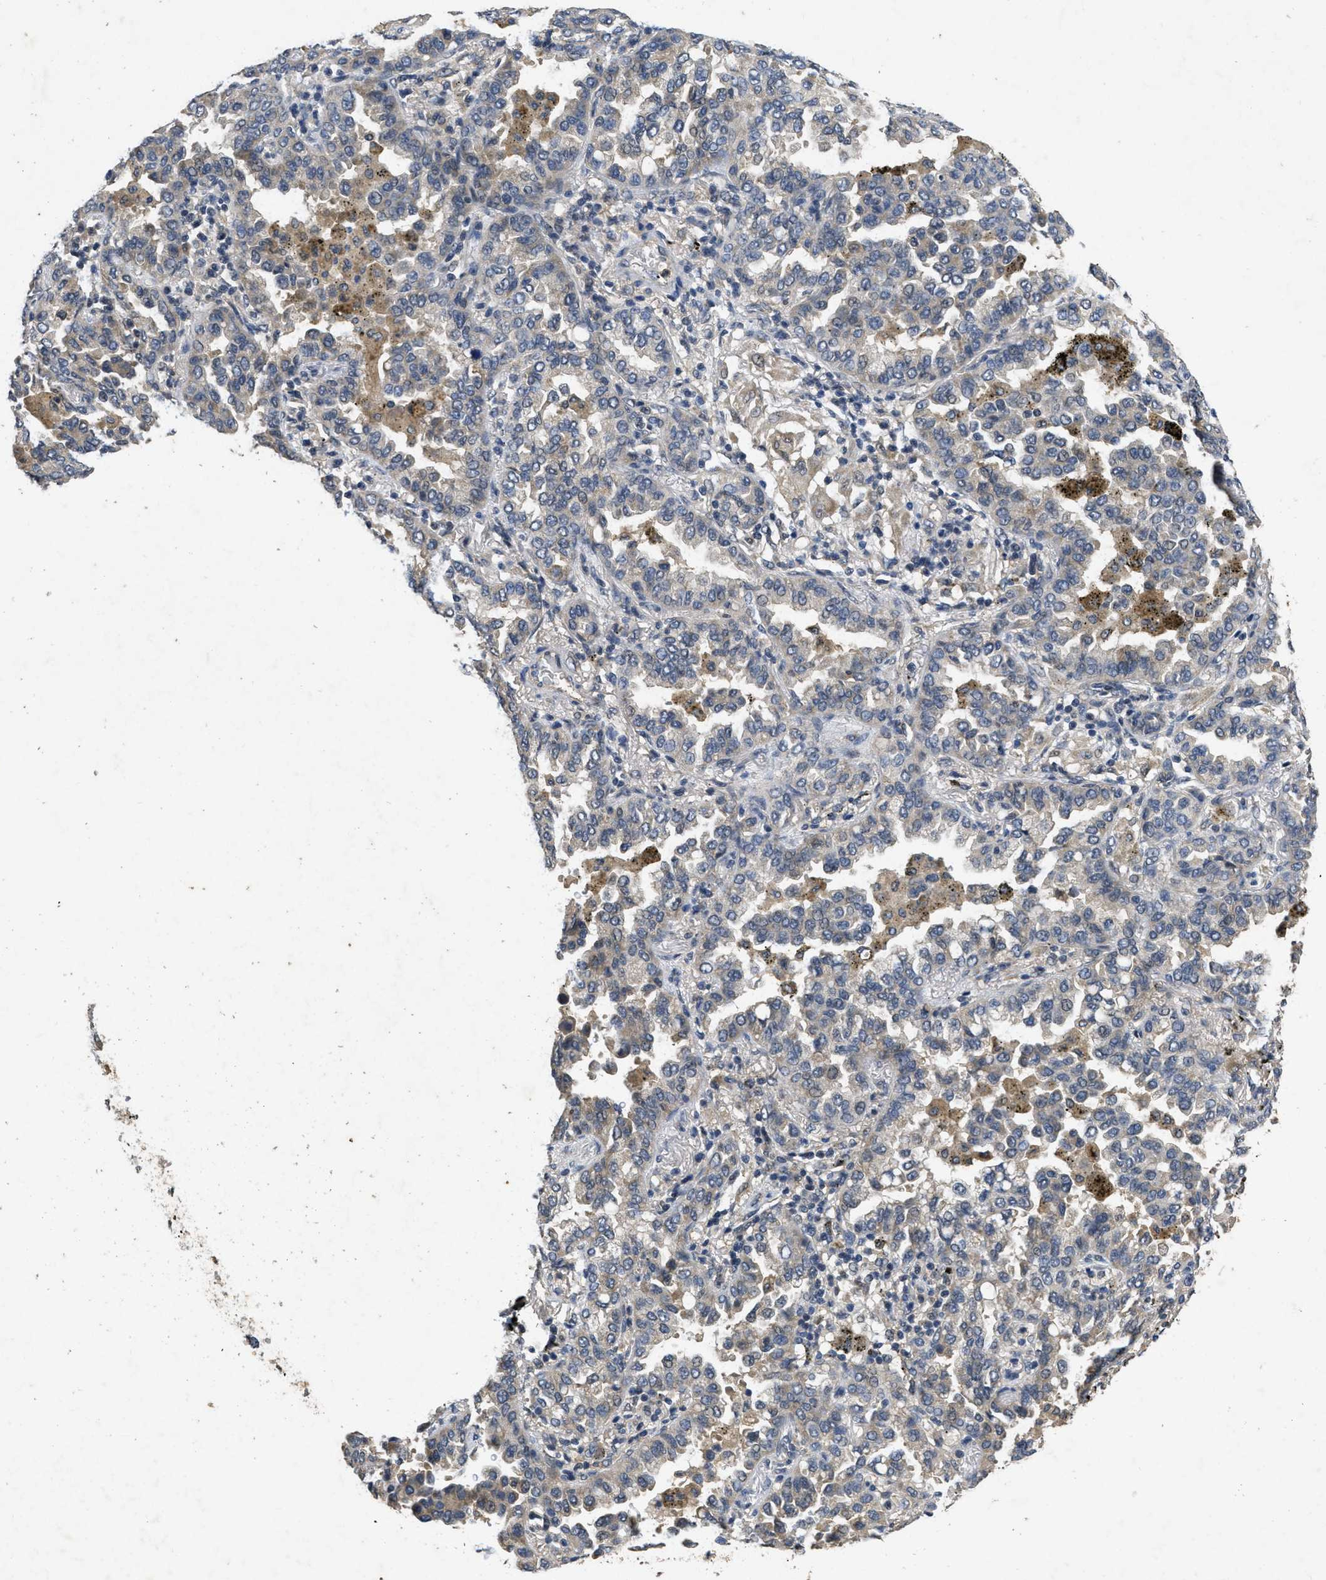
{"staining": {"intensity": "weak", "quantity": "<25%", "location": "cytoplasmic/membranous"}, "tissue": "lung cancer", "cell_type": "Tumor cells", "image_type": "cancer", "snomed": [{"axis": "morphology", "description": "Normal tissue, NOS"}, {"axis": "morphology", "description": "Adenocarcinoma, NOS"}, {"axis": "topography", "description": "Lung"}], "caption": "The photomicrograph reveals no staining of tumor cells in lung adenocarcinoma. (DAB IHC visualized using brightfield microscopy, high magnification).", "gene": "PAPOLG", "patient": {"sex": "male", "age": 59}}